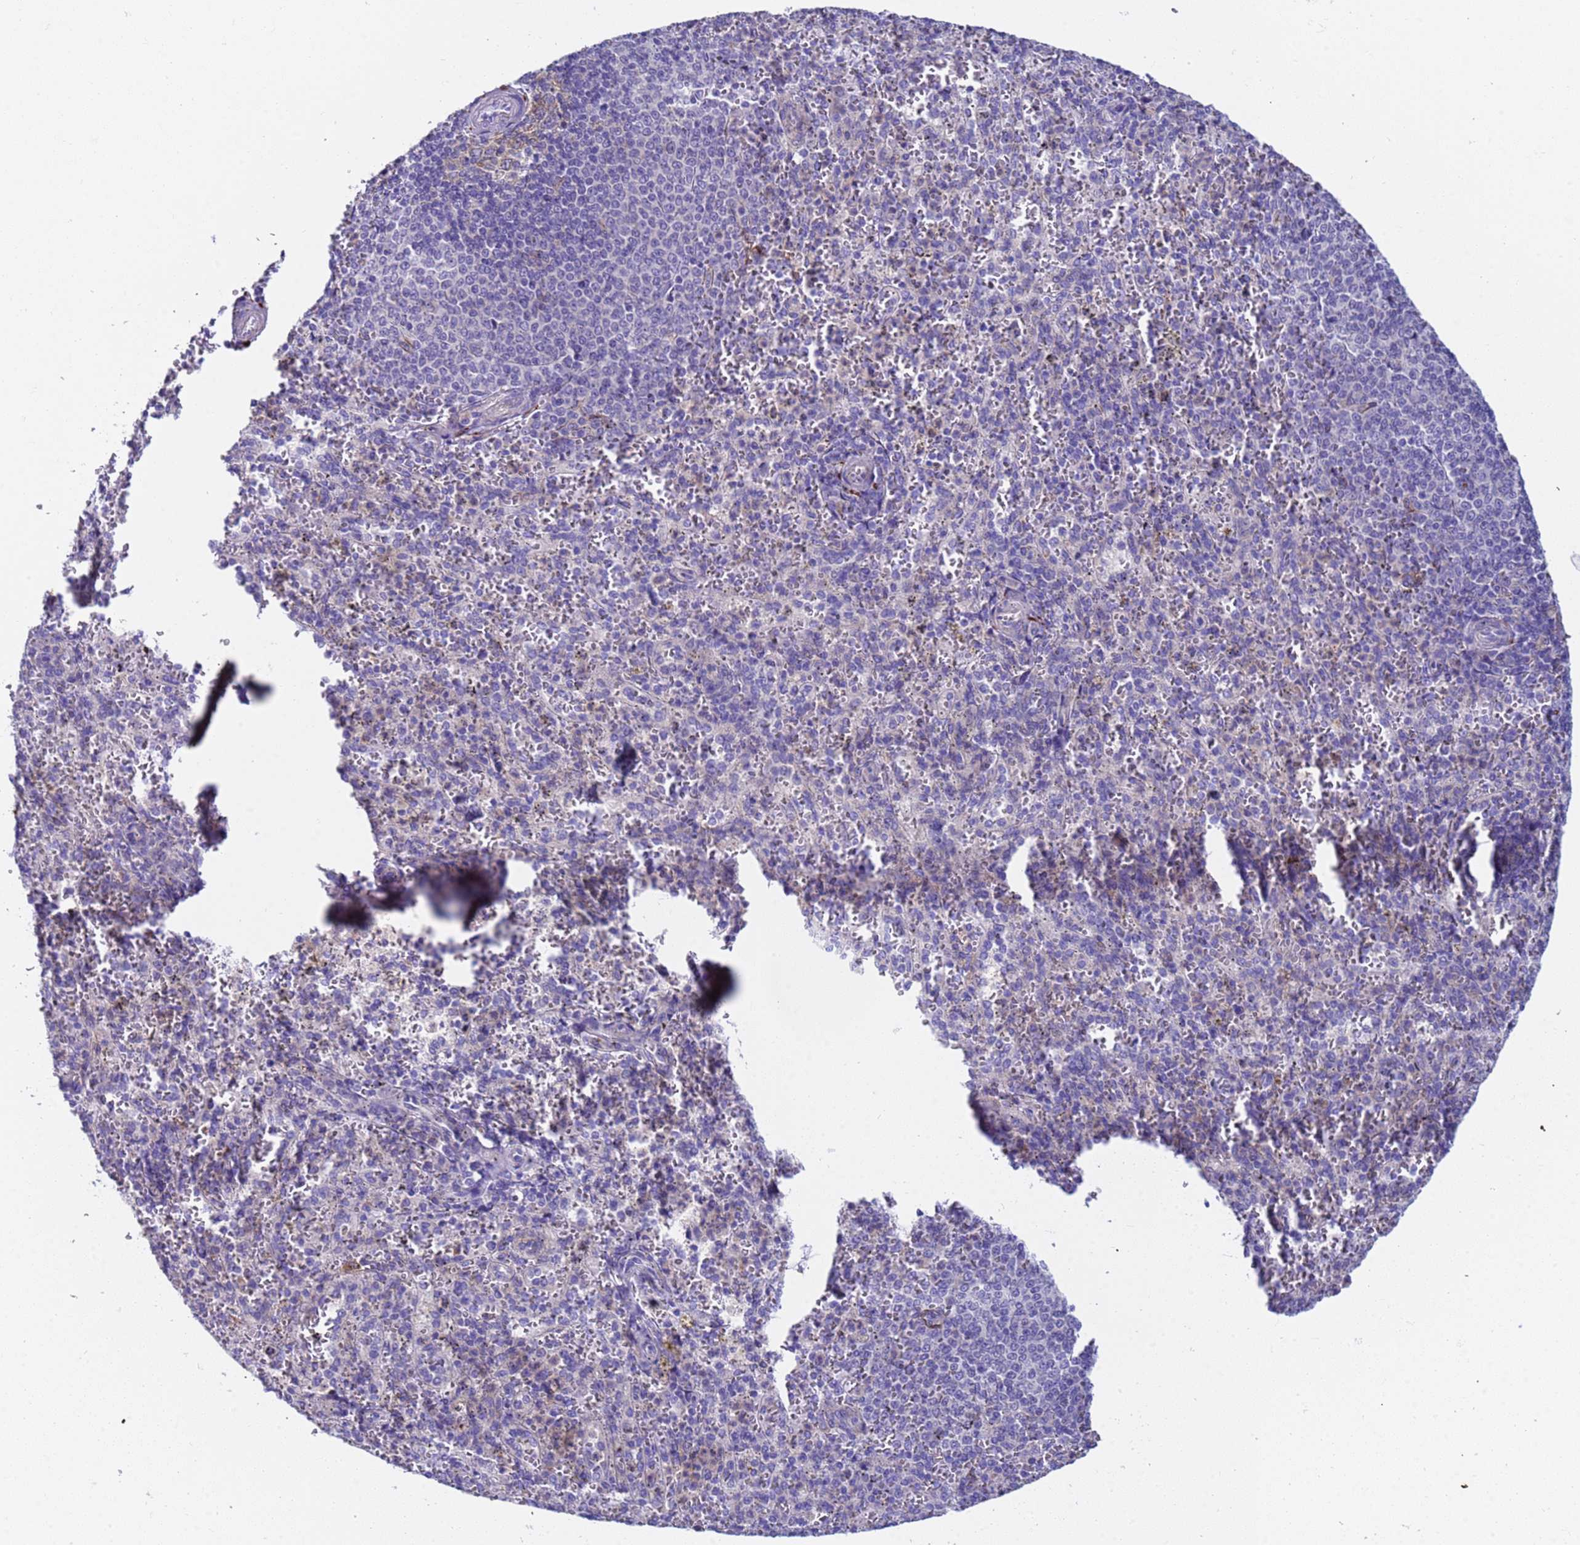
{"staining": {"intensity": "strong", "quantity": "<25%", "location": "cytoplasmic/membranous,nuclear"}, "tissue": "spleen", "cell_type": "Cells in red pulp", "image_type": "normal", "snomed": [{"axis": "morphology", "description": "Normal tissue, NOS"}, {"axis": "topography", "description": "Spleen"}], "caption": "IHC staining of normal spleen, which reveals medium levels of strong cytoplasmic/membranous,nuclear staining in approximately <25% of cells in red pulp indicating strong cytoplasmic/membranous,nuclear protein expression. The staining was performed using DAB (3,3'-diaminobenzidine) (brown) for protein detection and nuclei were counterstained in hematoxylin (blue).", "gene": "PAQR7", "patient": {"sex": "female", "age": 21}}